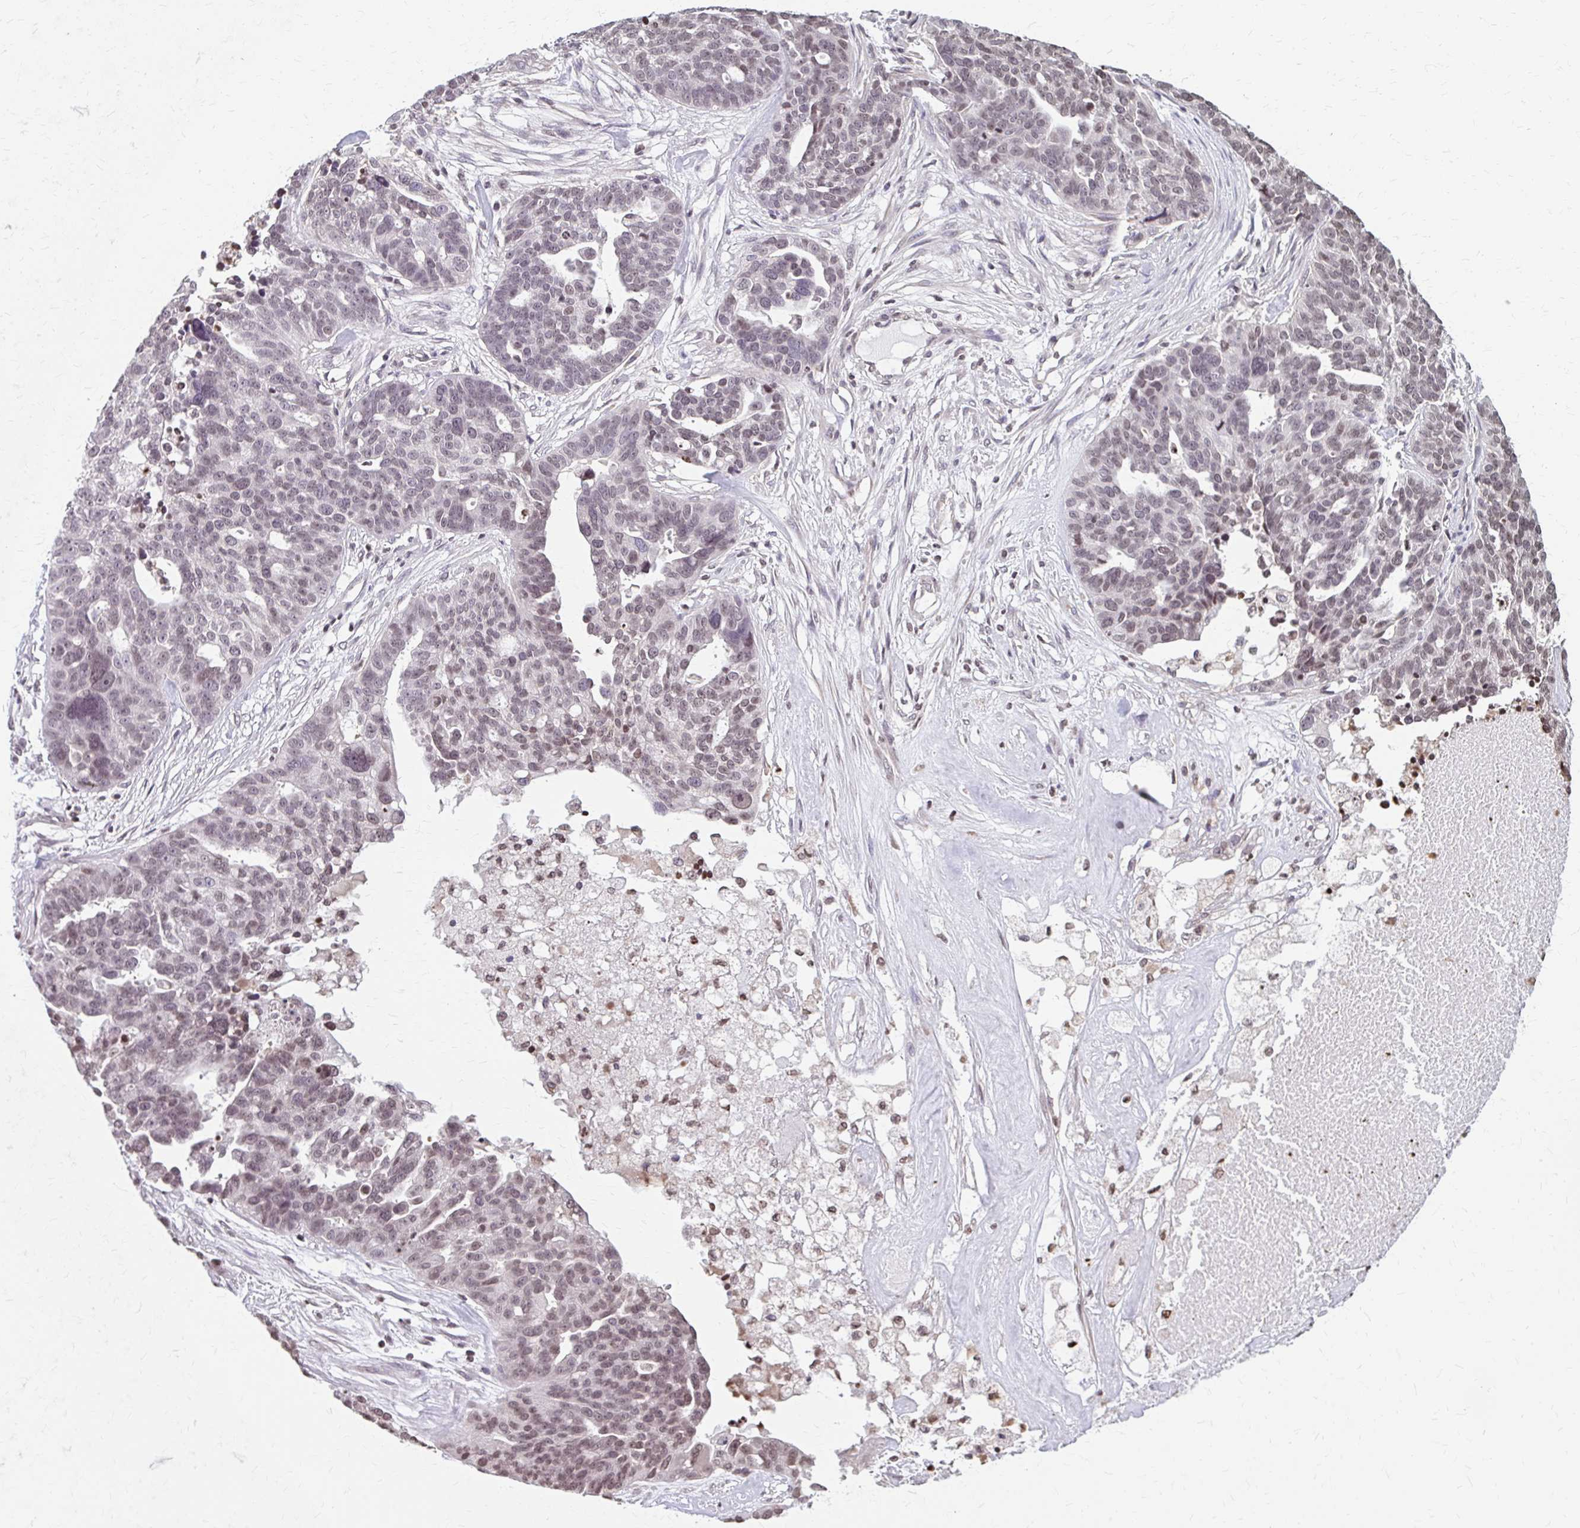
{"staining": {"intensity": "weak", "quantity": ">75%", "location": "nuclear"}, "tissue": "ovarian cancer", "cell_type": "Tumor cells", "image_type": "cancer", "snomed": [{"axis": "morphology", "description": "Cystadenocarcinoma, serous, NOS"}, {"axis": "topography", "description": "Ovary"}], "caption": "Protein analysis of ovarian serous cystadenocarcinoma tissue reveals weak nuclear positivity in about >75% of tumor cells. (DAB (3,3'-diaminobenzidine) IHC, brown staining for protein, blue staining for nuclei).", "gene": "ORC3", "patient": {"sex": "female", "age": 59}}